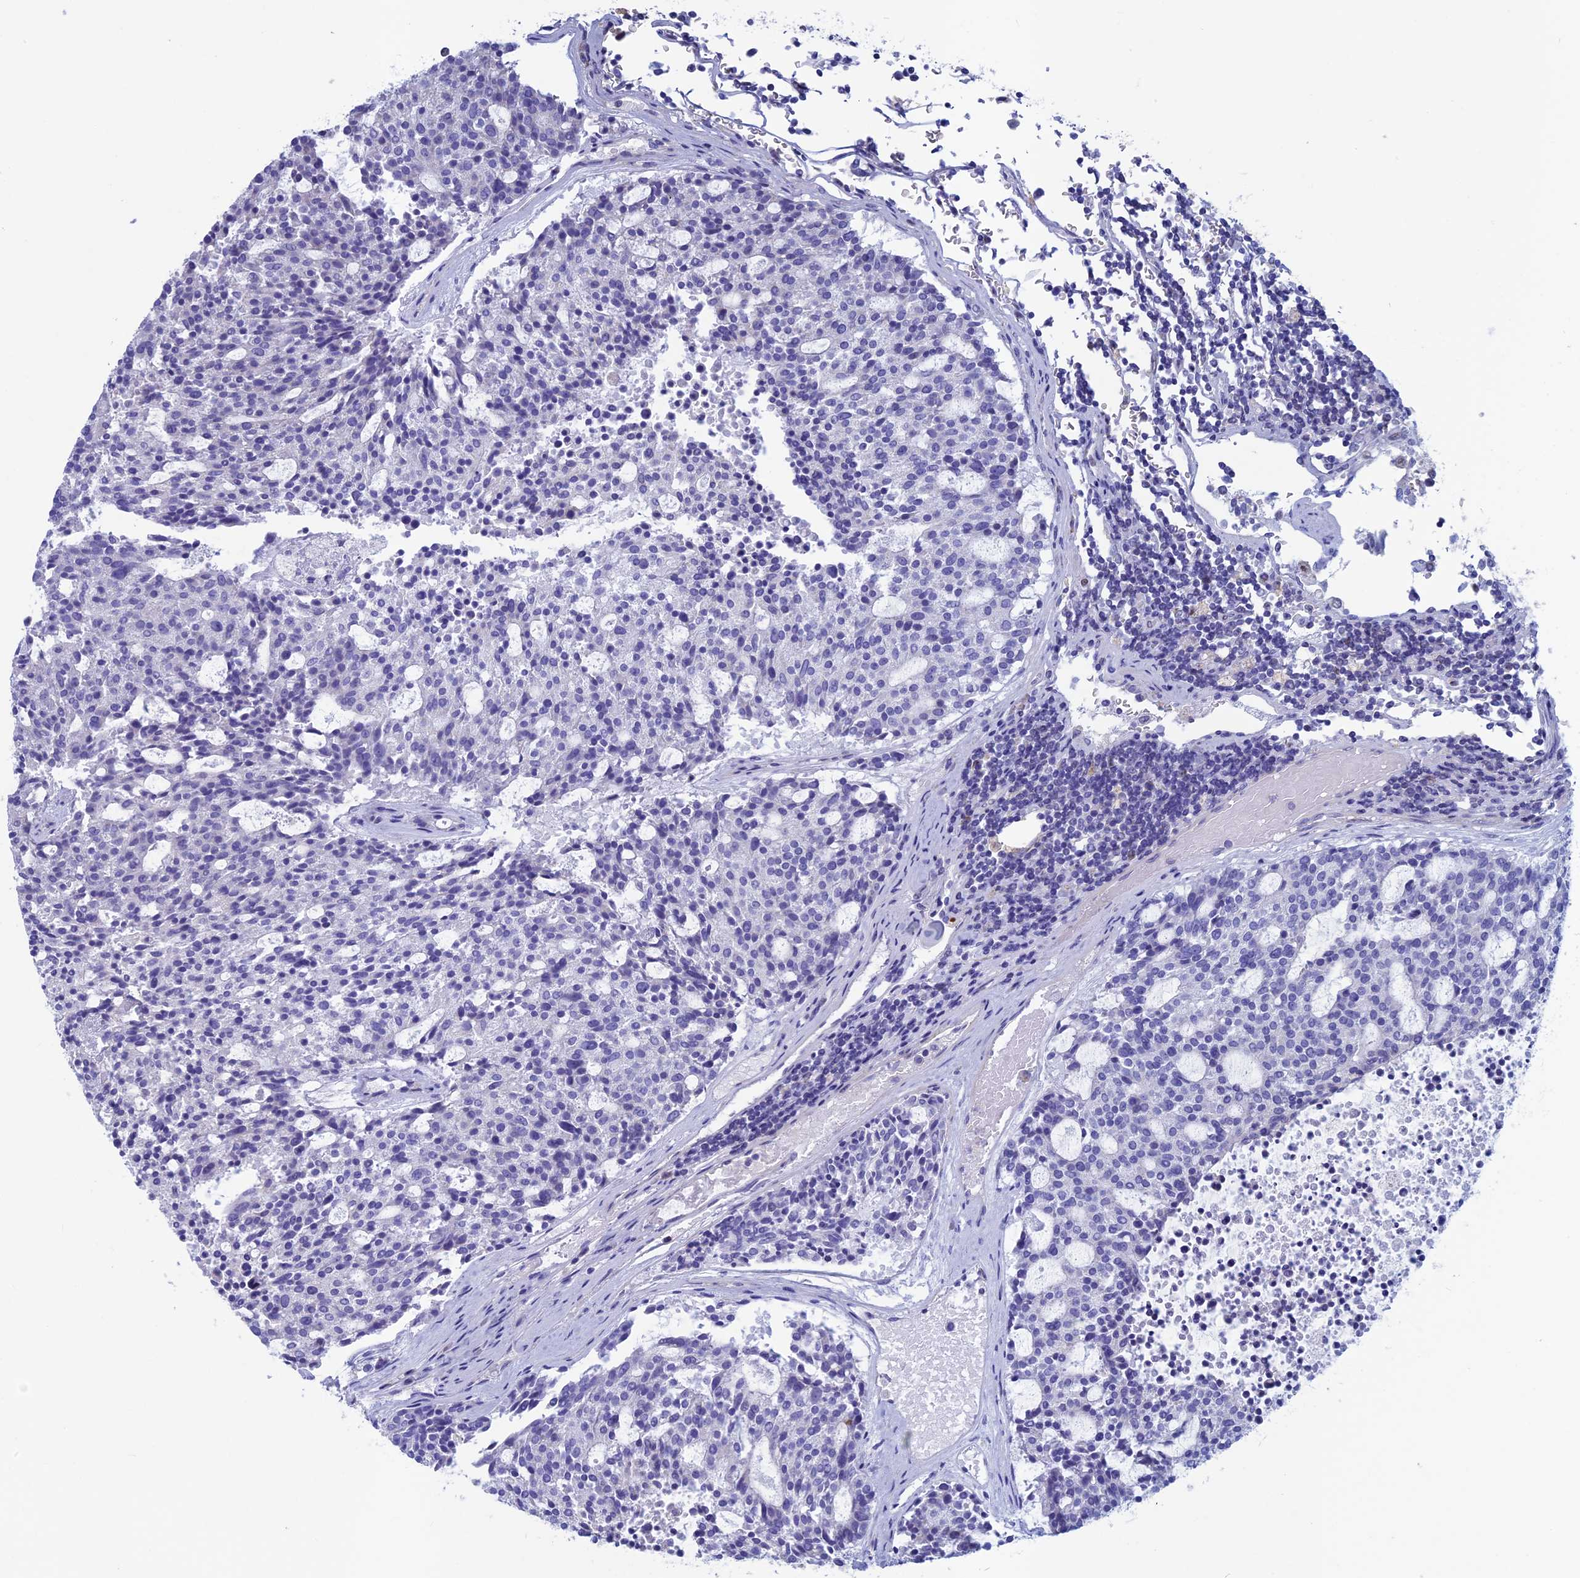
{"staining": {"intensity": "negative", "quantity": "none", "location": "none"}, "tissue": "carcinoid", "cell_type": "Tumor cells", "image_type": "cancer", "snomed": [{"axis": "morphology", "description": "Carcinoid, malignant, NOS"}, {"axis": "topography", "description": "Pancreas"}], "caption": "An immunohistochemistry histopathology image of carcinoid (malignant) is shown. There is no staining in tumor cells of carcinoid (malignant). Brightfield microscopy of immunohistochemistry stained with DAB (3,3'-diaminobenzidine) (brown) and hematoxylin (blue), captured at high magnification.", "gene": "ACSS1", "patient": {"sex": "female", "age": 54}}